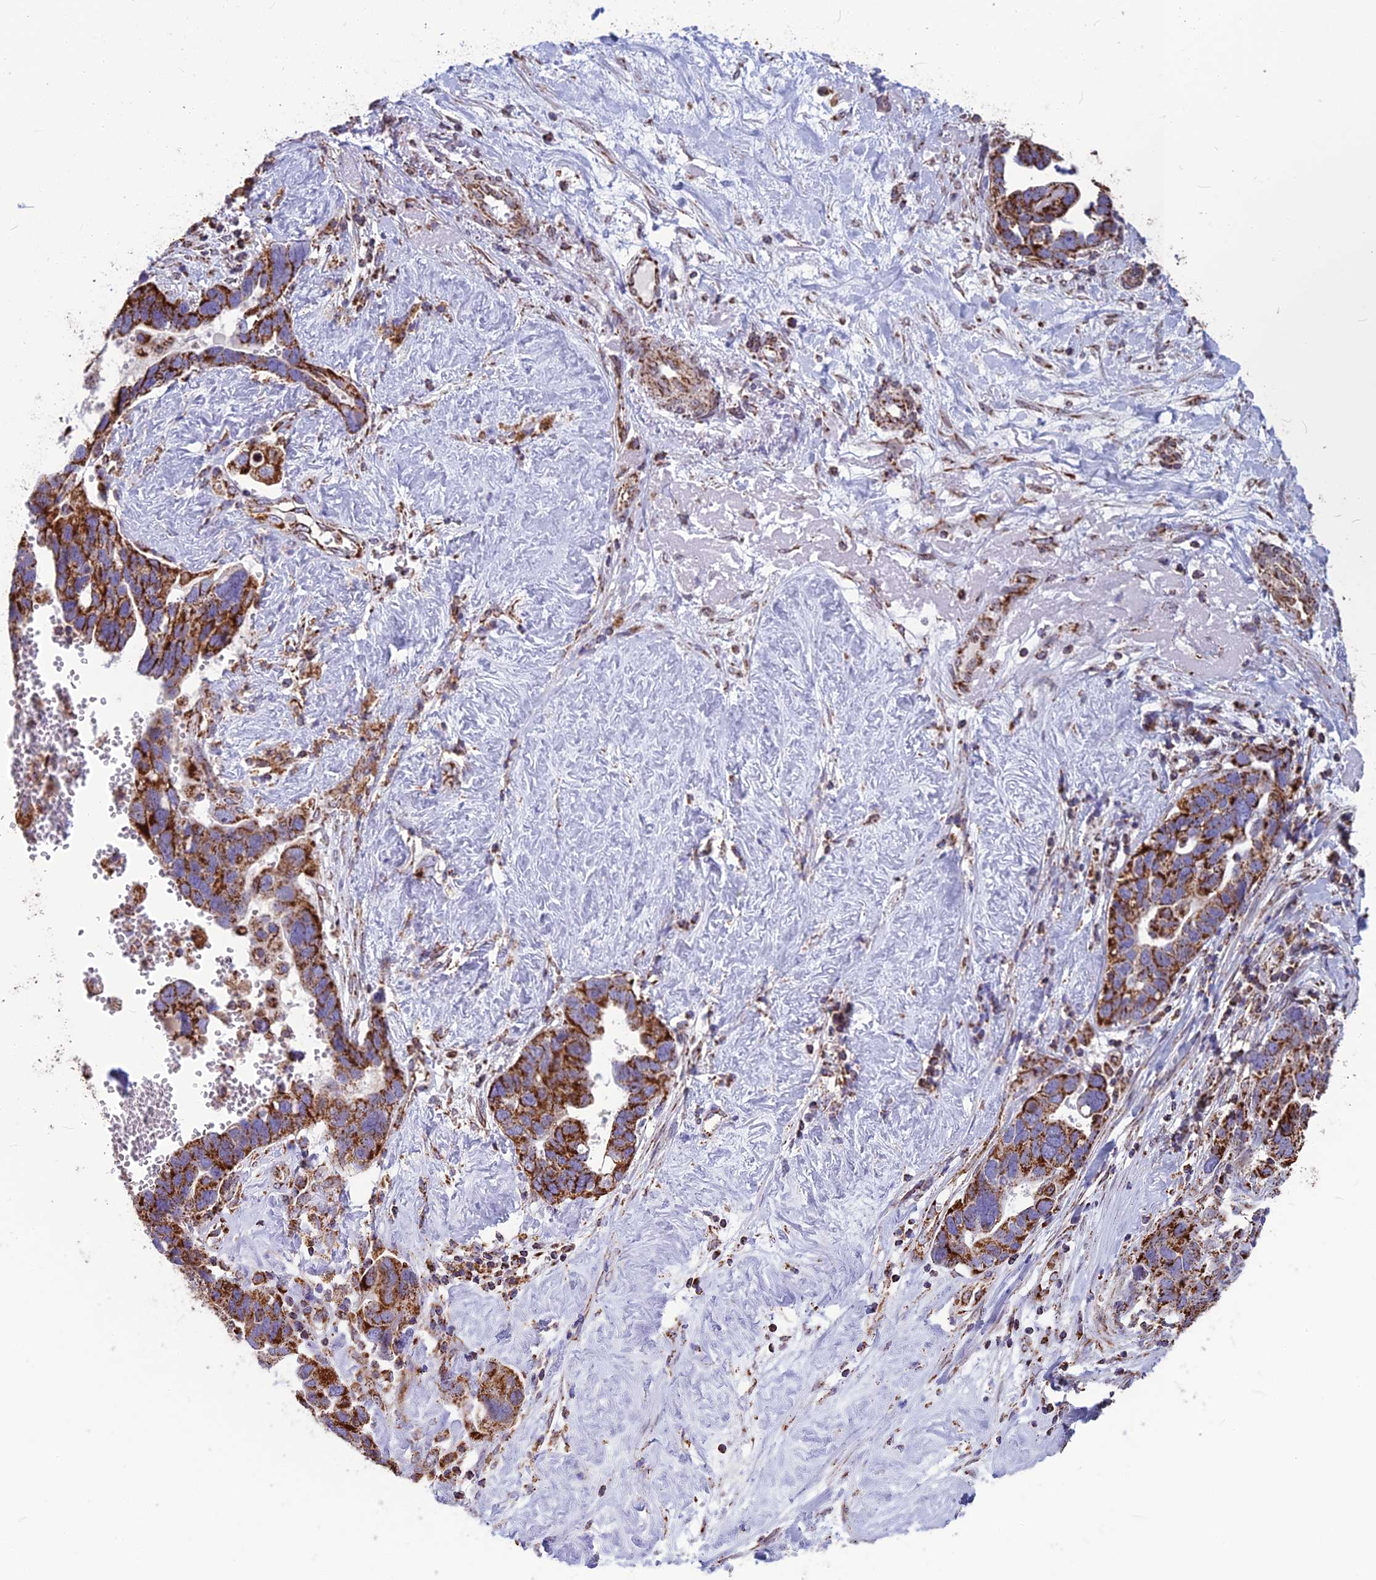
{"staining": {"intensity": "strong", "quantity": ">75%", "location": "cytoplasmic/membranous"}, "tissue": "ovarian cancer", "cell_type": "Tumor cells", "image_type": "cancer", "snomed": [{"axis": "morphology", "description": "Cystadenocarcinoma, serous, NOS"}, {"axis": "topography", "description": "Ovary"}], "caption": "Ovarian serous cystadenocarcinoma stained with DAB (3,3'-diaminobenzidine) immunohistochemistry demonstrates high levels of strong cytoplasmic/membranous positivity in approximately >75% of tumor cells. The staining was performed using DAB (3,3'-diaminobenzidine) to visualize the protein expression in brown, while the nuclei were stained in blue with hematoxylin (Magnification: 20x).", "gene": "CS", "patient": {"sex": "female", "age": 54}}